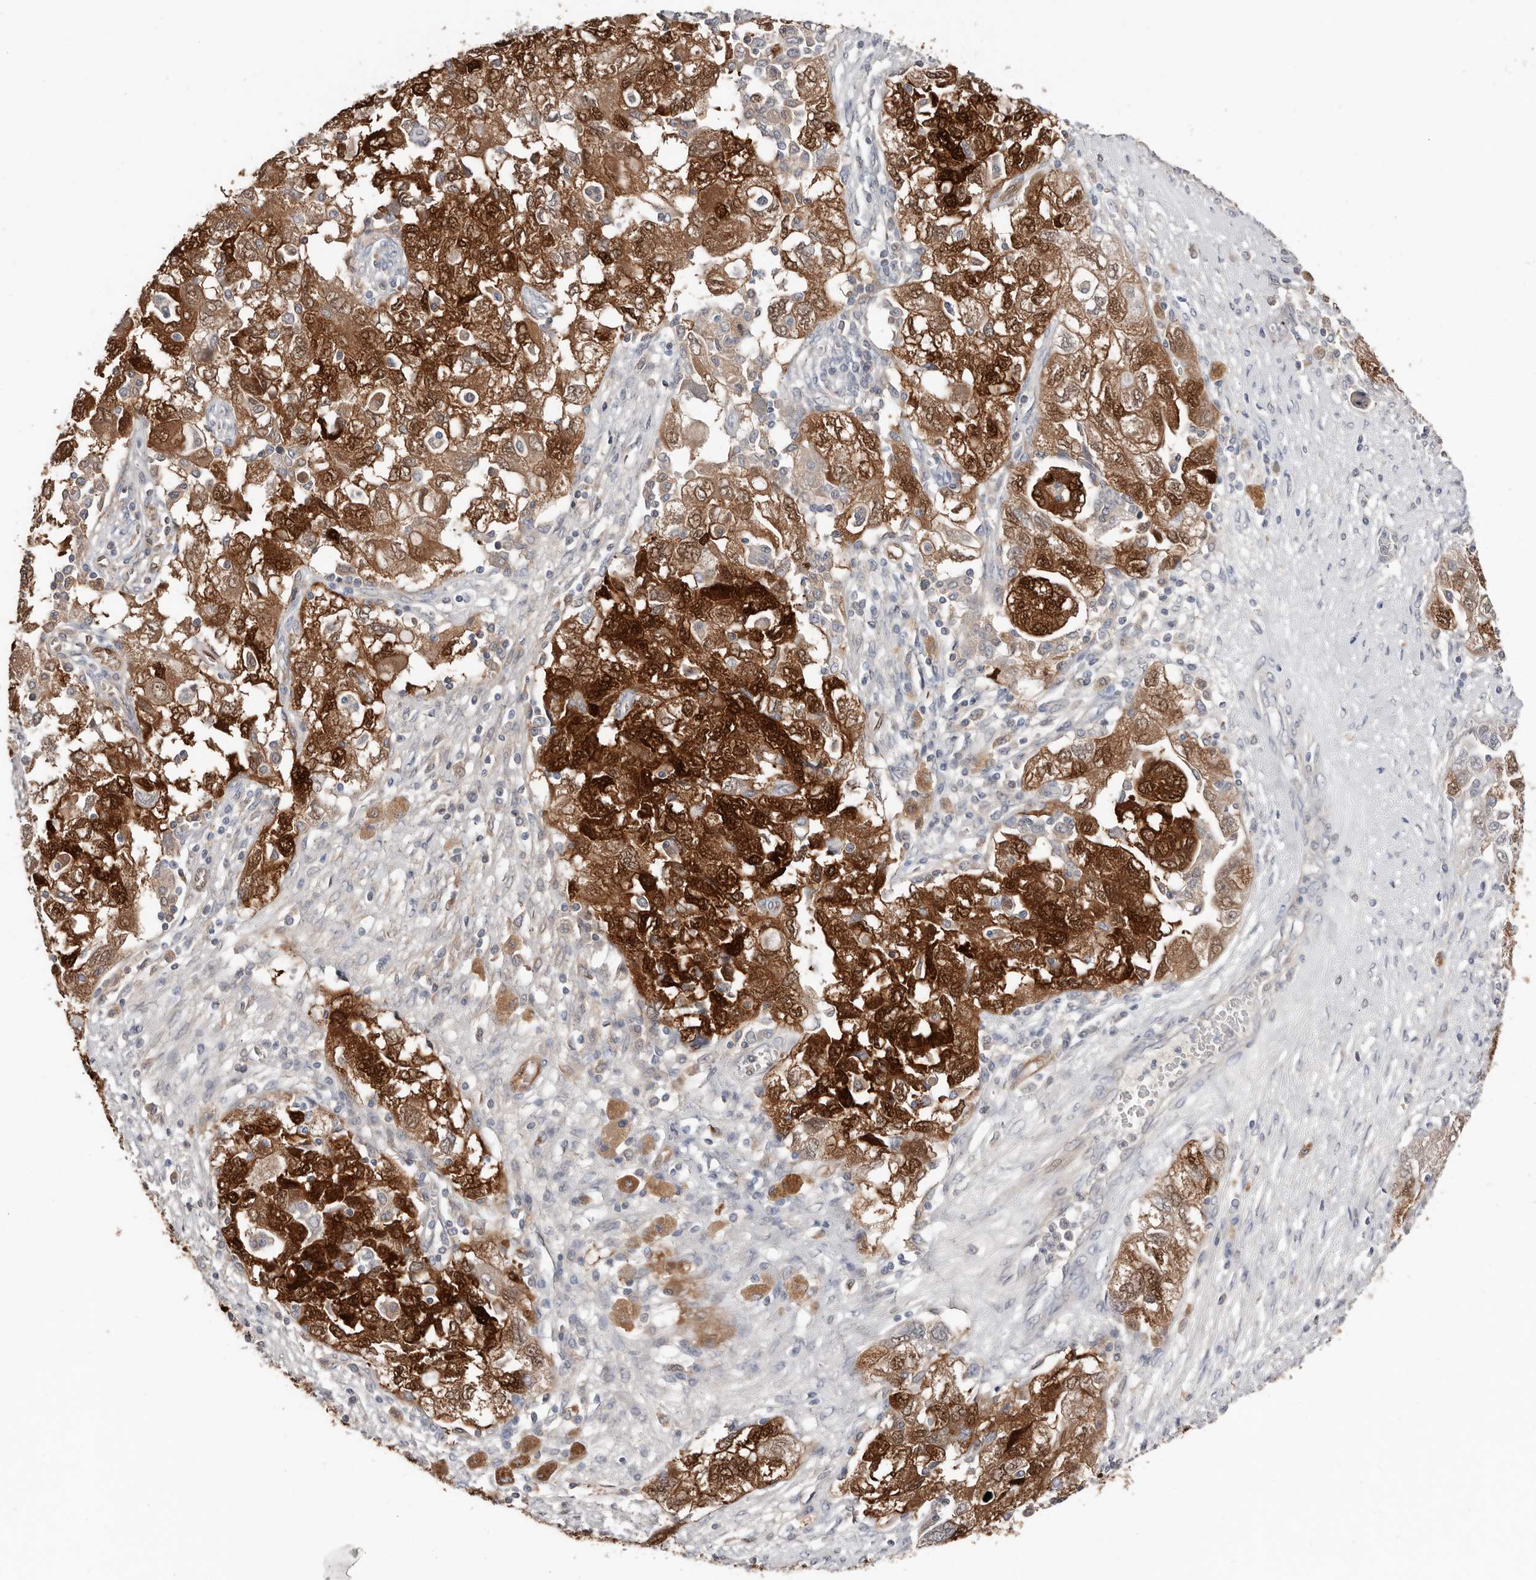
{"staining": {"intensity": "strong", "quantity": ">75%", "location": "cytoplasmic/membranous,nuclear"}, "tissue": "ovarian cancer", "cell_type": "Tumor cells", "image_type": "cancer", "snomed": [{"axis": "morphology", "description": "Carcinoma, NOS"}, {"axis": "morphology", "description": "Cystadenocarcinoma, serous, NOS"}, {"axis": "topography", "description": "Ovary"}], "caption": "Ovarian cancer stained with a brown dye shows strong cytoplasmic/membranous and nuclear positive staining in about >75% of tumor cells.", "gene": "ASRGL1", "patient": {"sex": "female", "age": 69}}